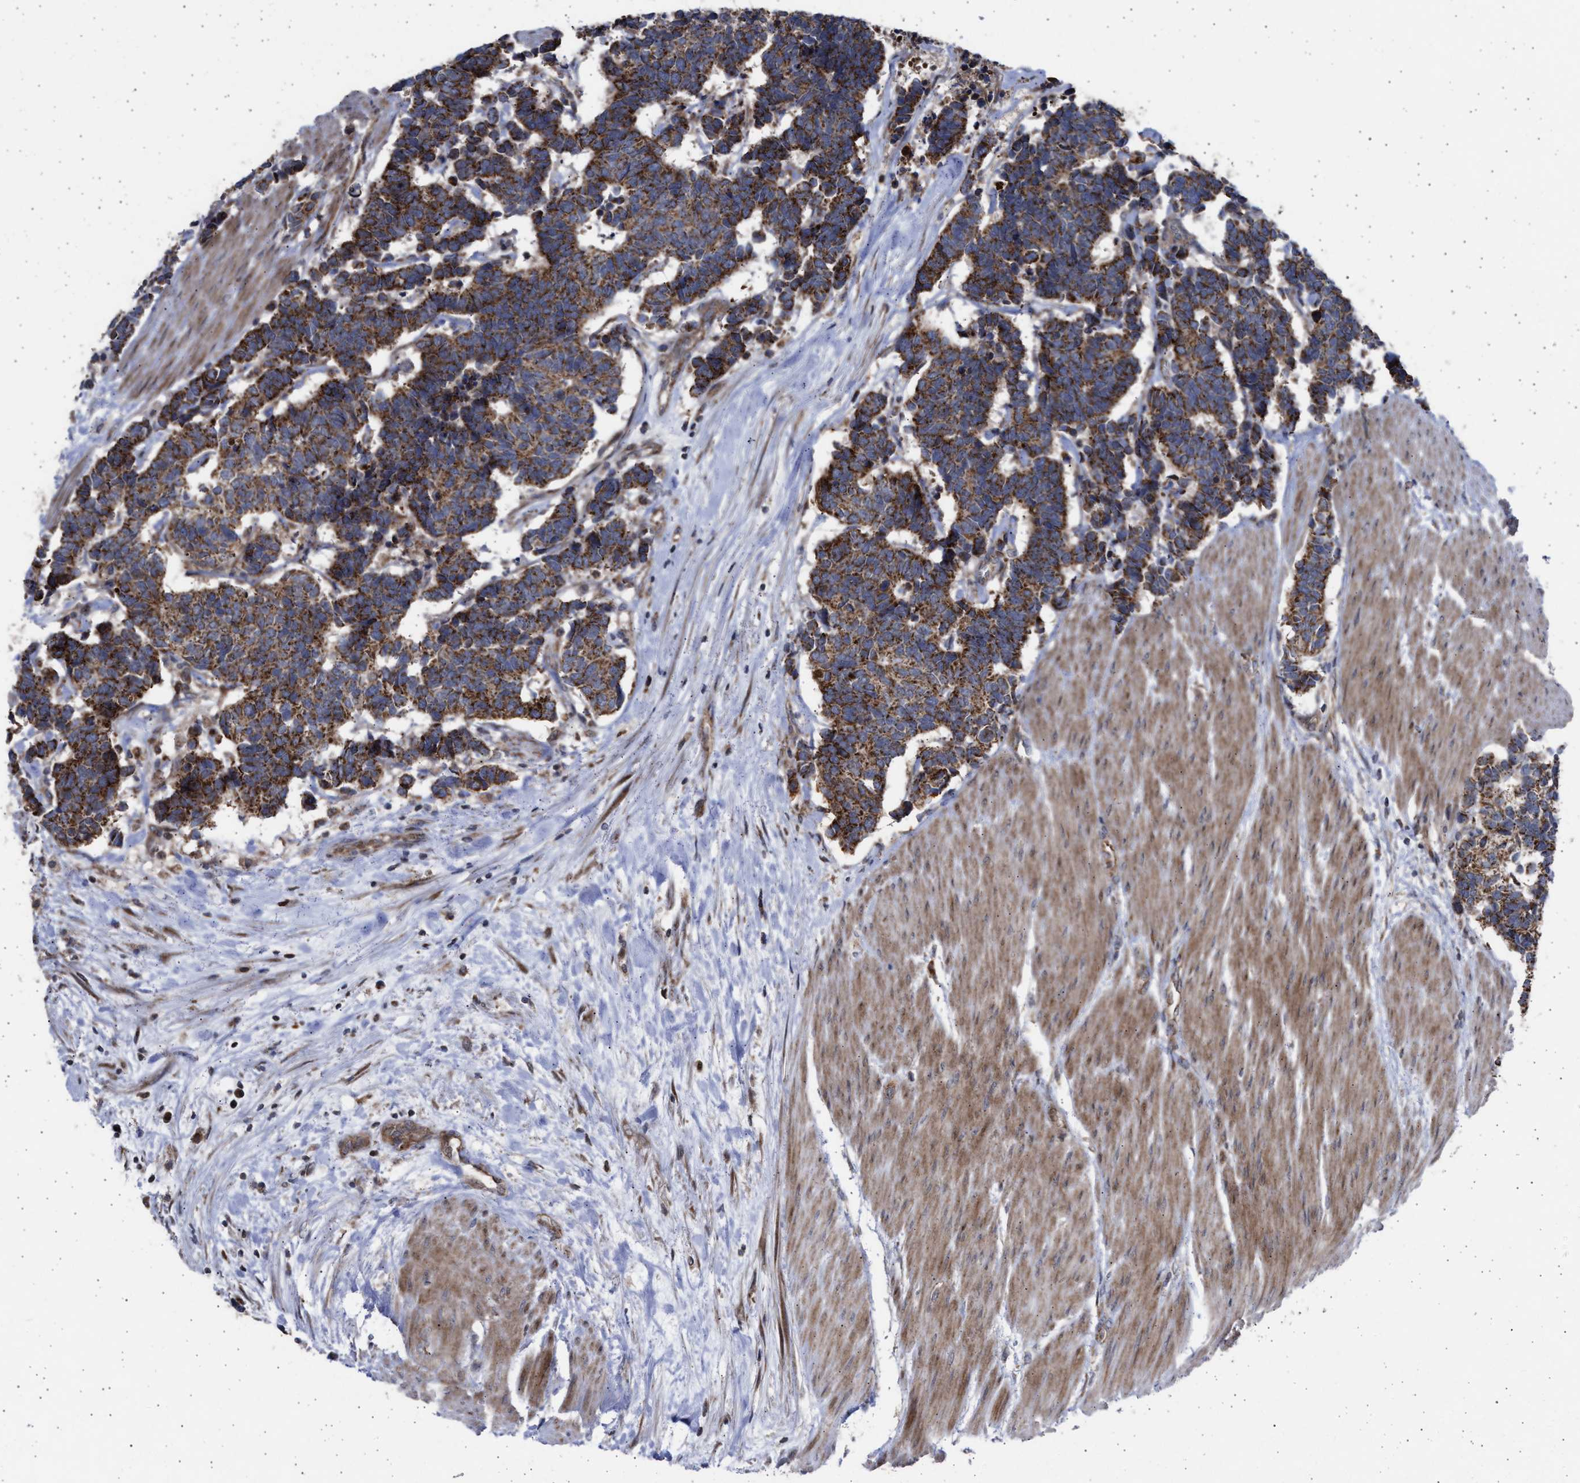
{"staining": {"intensity": "strong", "quantity": ">75%", "location": "cytoplasmic/membranous"}, "tissue": "carcinoid", "cell_type": "Tumor cells", "image_type": "cancer", "snomed": [{"axis": "morphology", "description": "Carcinoma, NOS"}, {"axis": "morphology", "description": "Carcinoid, malignant, NOS"}, {"axis": "topography", "description": "Urinary bladder"}], "caption": "A micrograph showing strong cytoplasmic/membranous positivity in approximately >75% of tumor cells in carcinoma, as visualized by brown immunohistochemical staining.", "gene": "TTC19", "patient": {"sex": "male", "age": 57}}